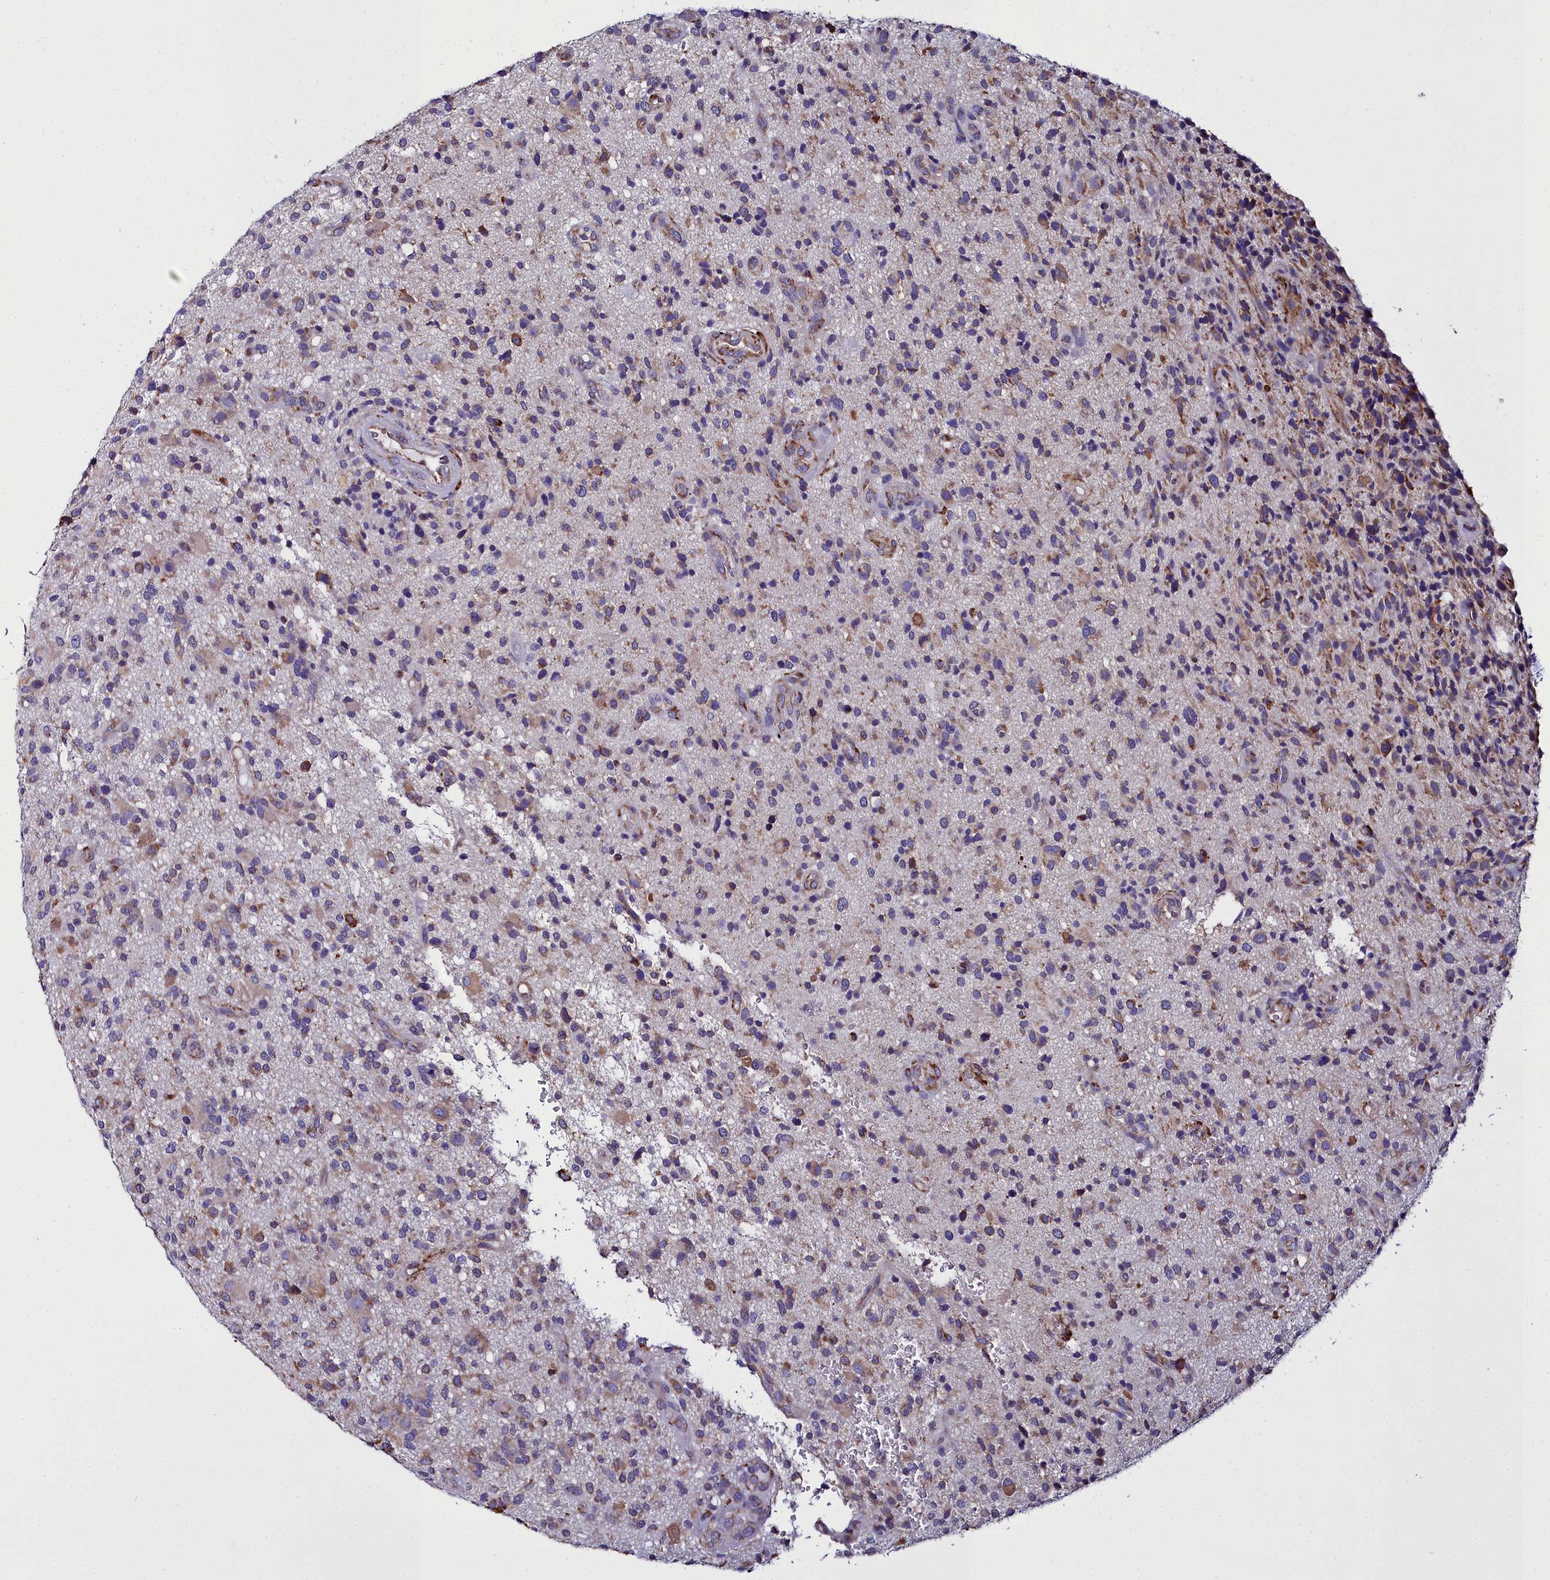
{"staining": {"intensity": "moderate", "quantity": "25%-75%", "location": "cytoplasmic/membranous"}, "tissue": "glioma", "cell_type": "Tumor cells", "image_type": "cancer", "snomed": [{"axis": "morphology", "description": "Glioma, malignant, High grade"}, {"axis": "topography", "description": "Brain"}], "caption": "Protein expression analysis of malignant glioma (high-grade) demonstrates moderate cytoplasmic/membranous staining in about 25%-75% of tumor cells. The protein is shown in brown color, while the nuclei are stained blue.", "gene": "TXNDC5", "patient": {"sex": "male", "age": 47}}